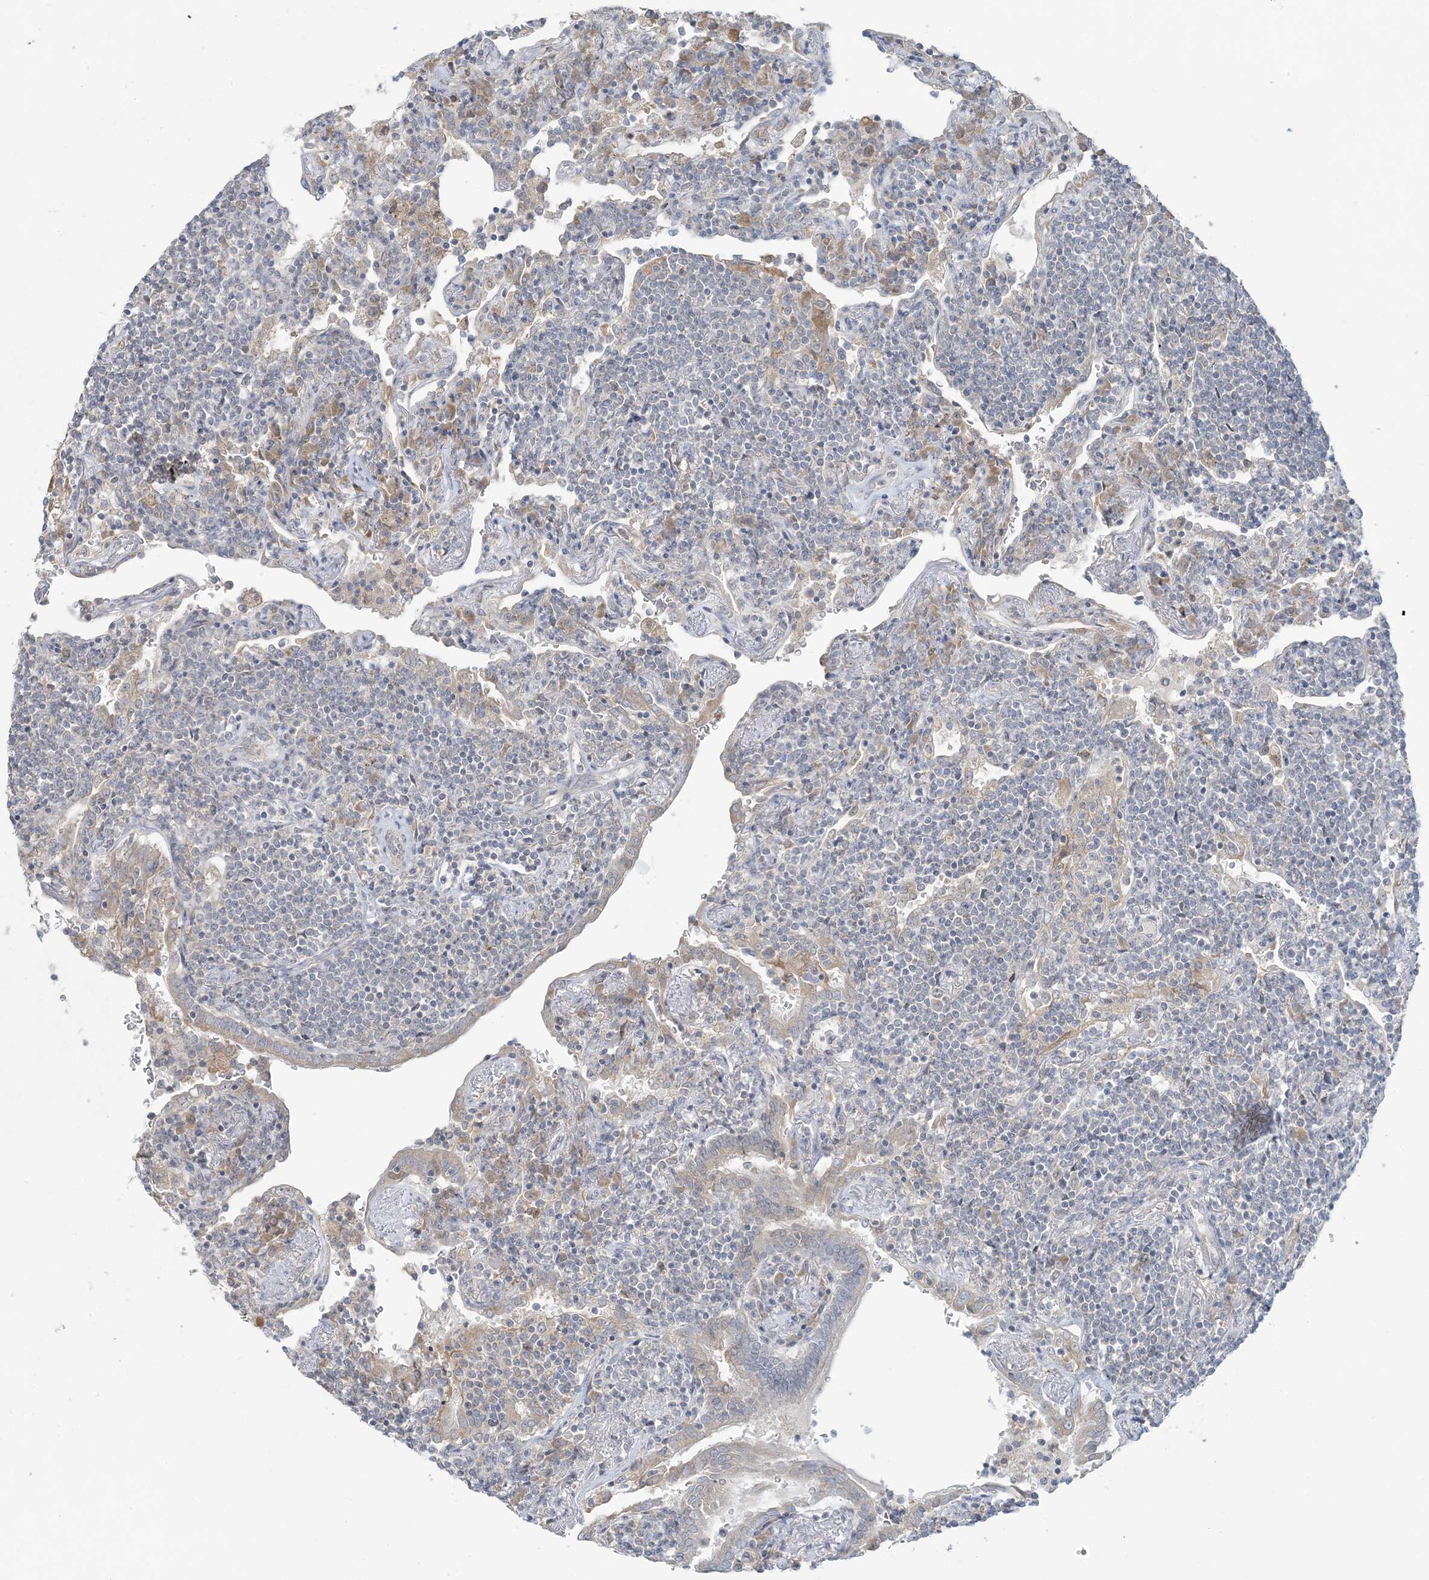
{"staining": {"intensity": "negative", "quantity": "none", "location": "none"}, "tissue": "lymphoma", "cell_type": "Tumor cells", "image_type": "cancer", "snomed": [{"axis": "morphology", "description": "Malignant lymphoma, non-Hodgkin's type, Low grade"}, {"axis": "topography", "description": "Lung"}], "caption": "Lymphoma was stained to show a protein in brown. There is no significant positivity in tumor cells.", "gene": "EEFSEC", "patient": {"sex": "female", "age": 71}}